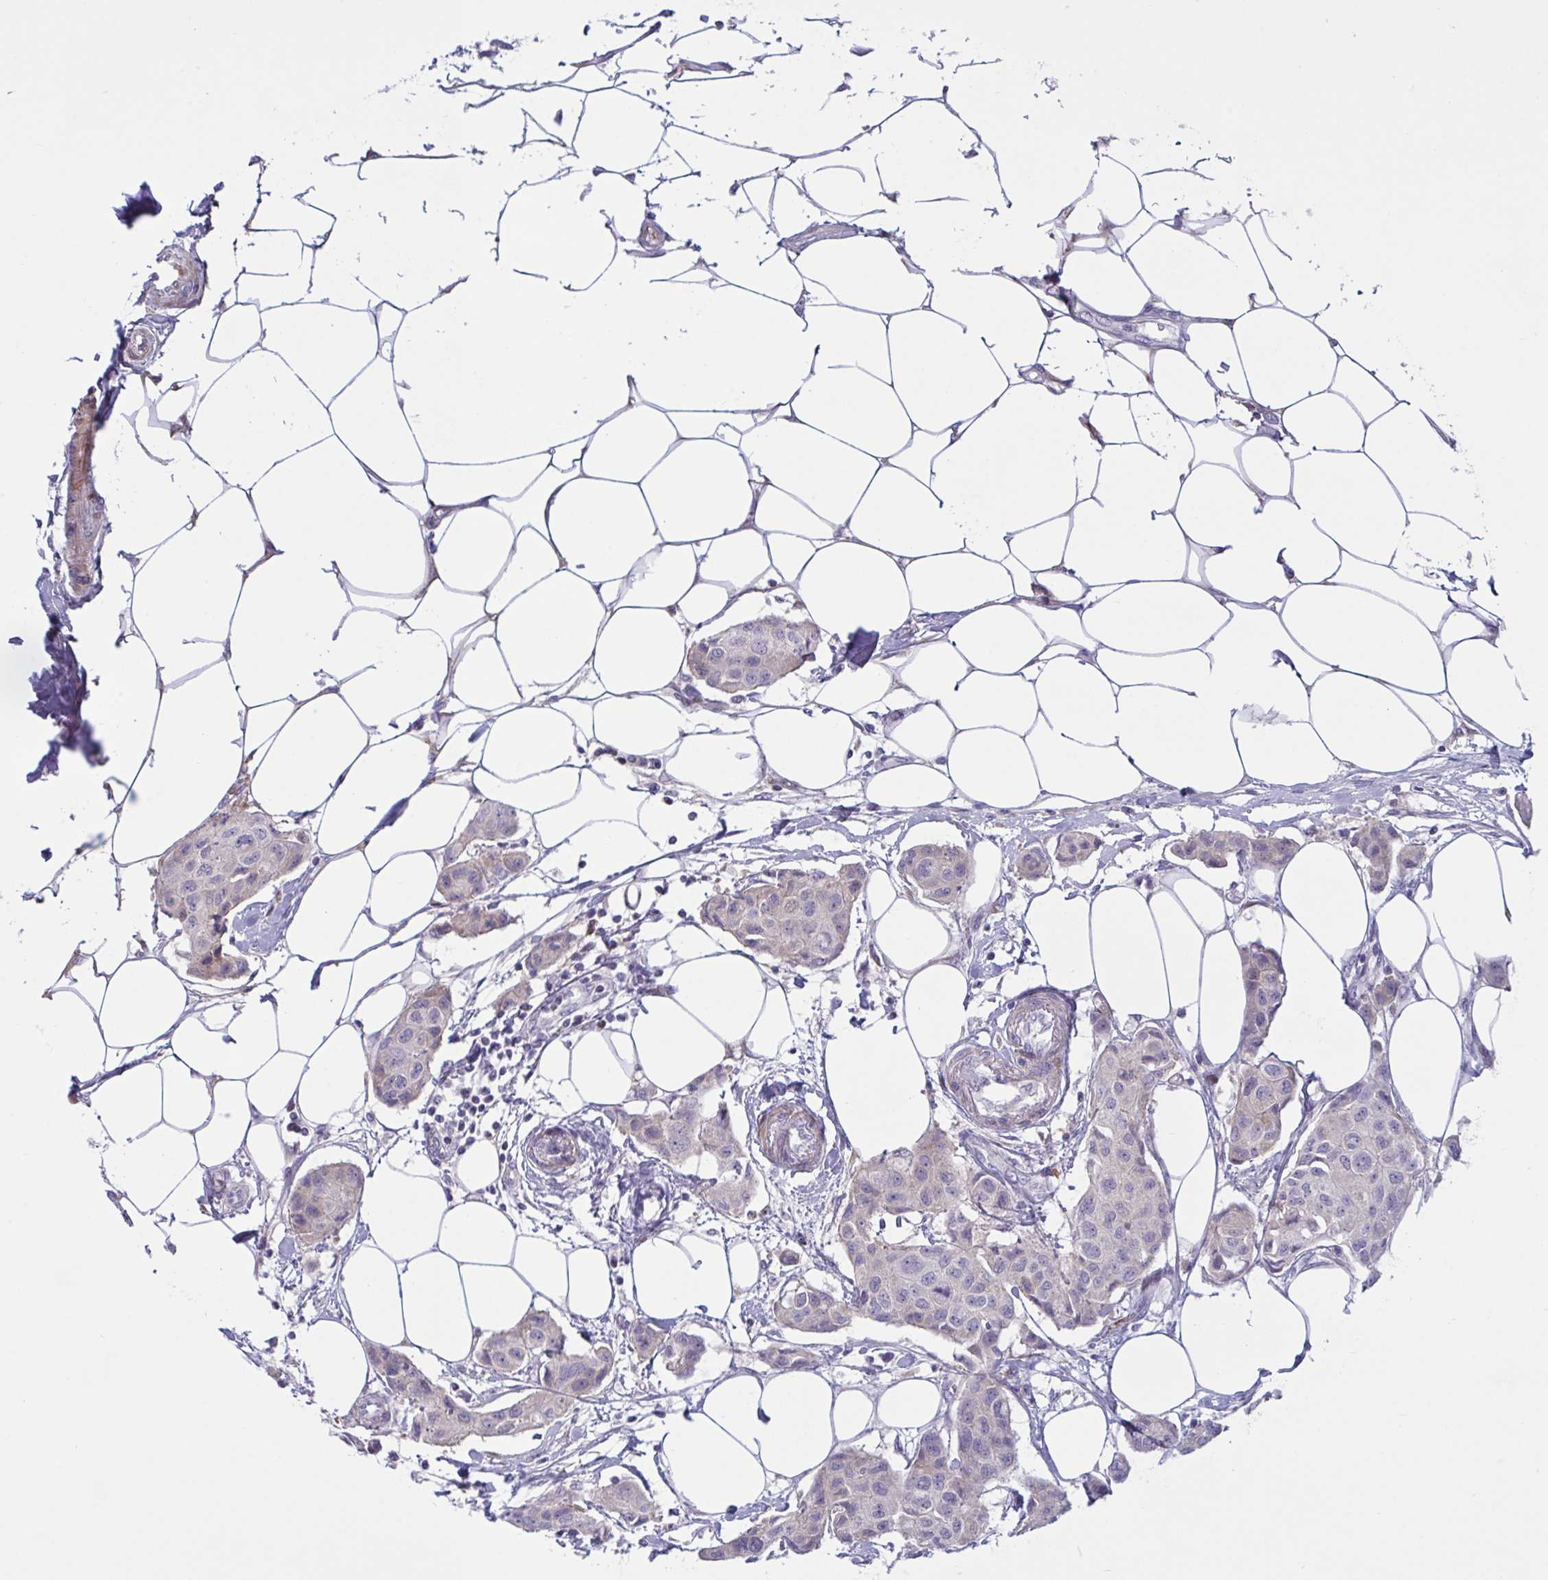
{"staining": {"intensity": "negative", "quantity": "none", "location": "none"}, "tissue": "breast cancer", "cell_type": "Tumor cells", "image_type": "cancer", "snomed": [{"axis": "morphology", "description": "Duct carcinoma"}, {"axis": "topography", "description": "Breast"}, {"axis": "topography", "description": "Lymph node"}], "caption": "Tumor cells are negative for protein expression in human breast cancer.", "gene": "VWC2", "patient": {"sex": "female", "age": 80}}